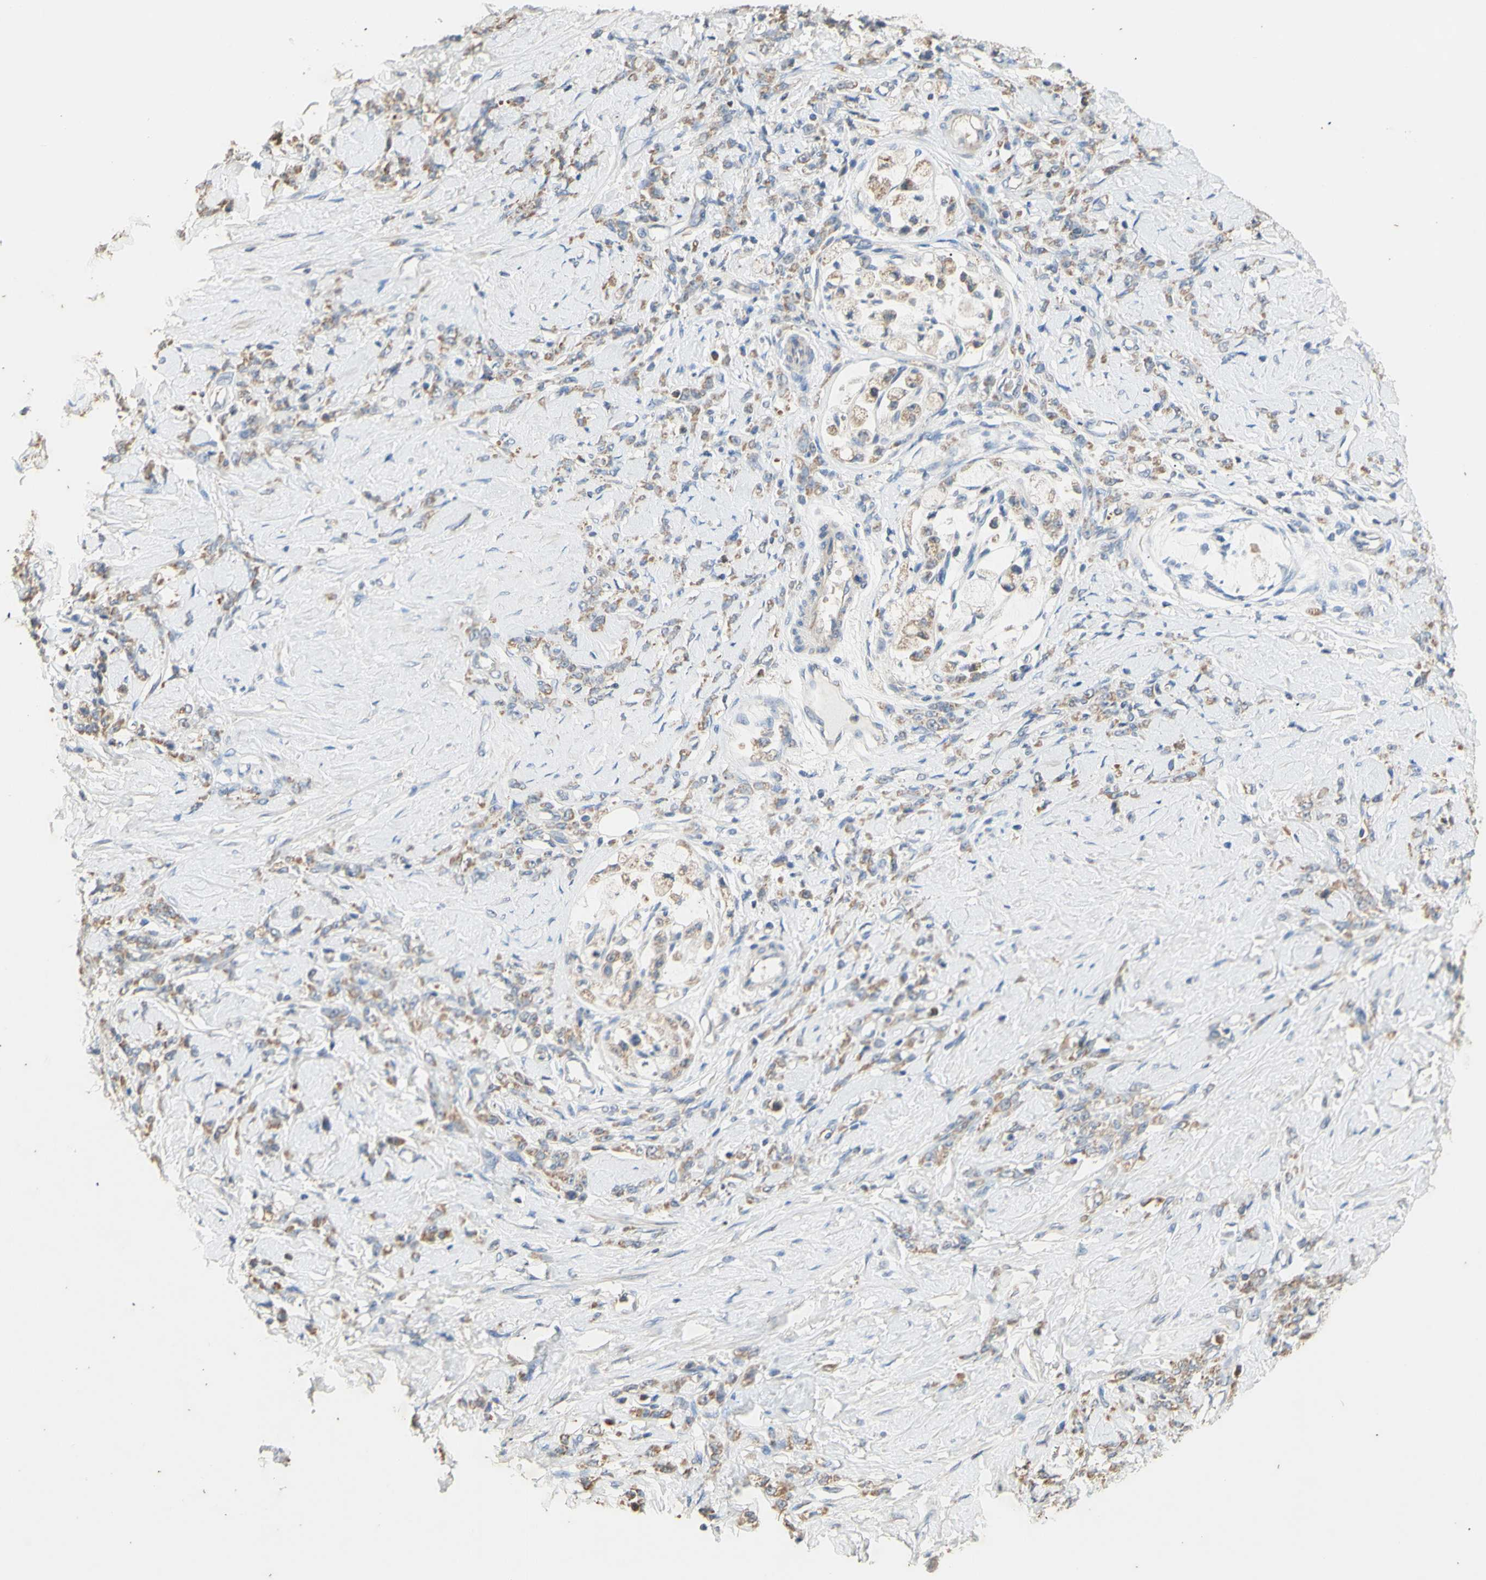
{"staining": {"intensity": "moderate", "quantity": ">75%", "location": "cytoplasmic/membranous"}, "tissue": "stomach cancer", "cell_type": "Tumor cells", "image_type": "cancer", "snomed": [{"axis": "morphology", "description": "Adenocarcinoma, NOS"}, {"axis": "topography", "description": "Stomach"}], "caption": "Stomach adenocarcinoma tissue demonstrates moderate cytoplasmic/membranous expression in about >75% of tumor cells", "gene": "PTGIS", "patient": {"sex": "male", "age": 82}}